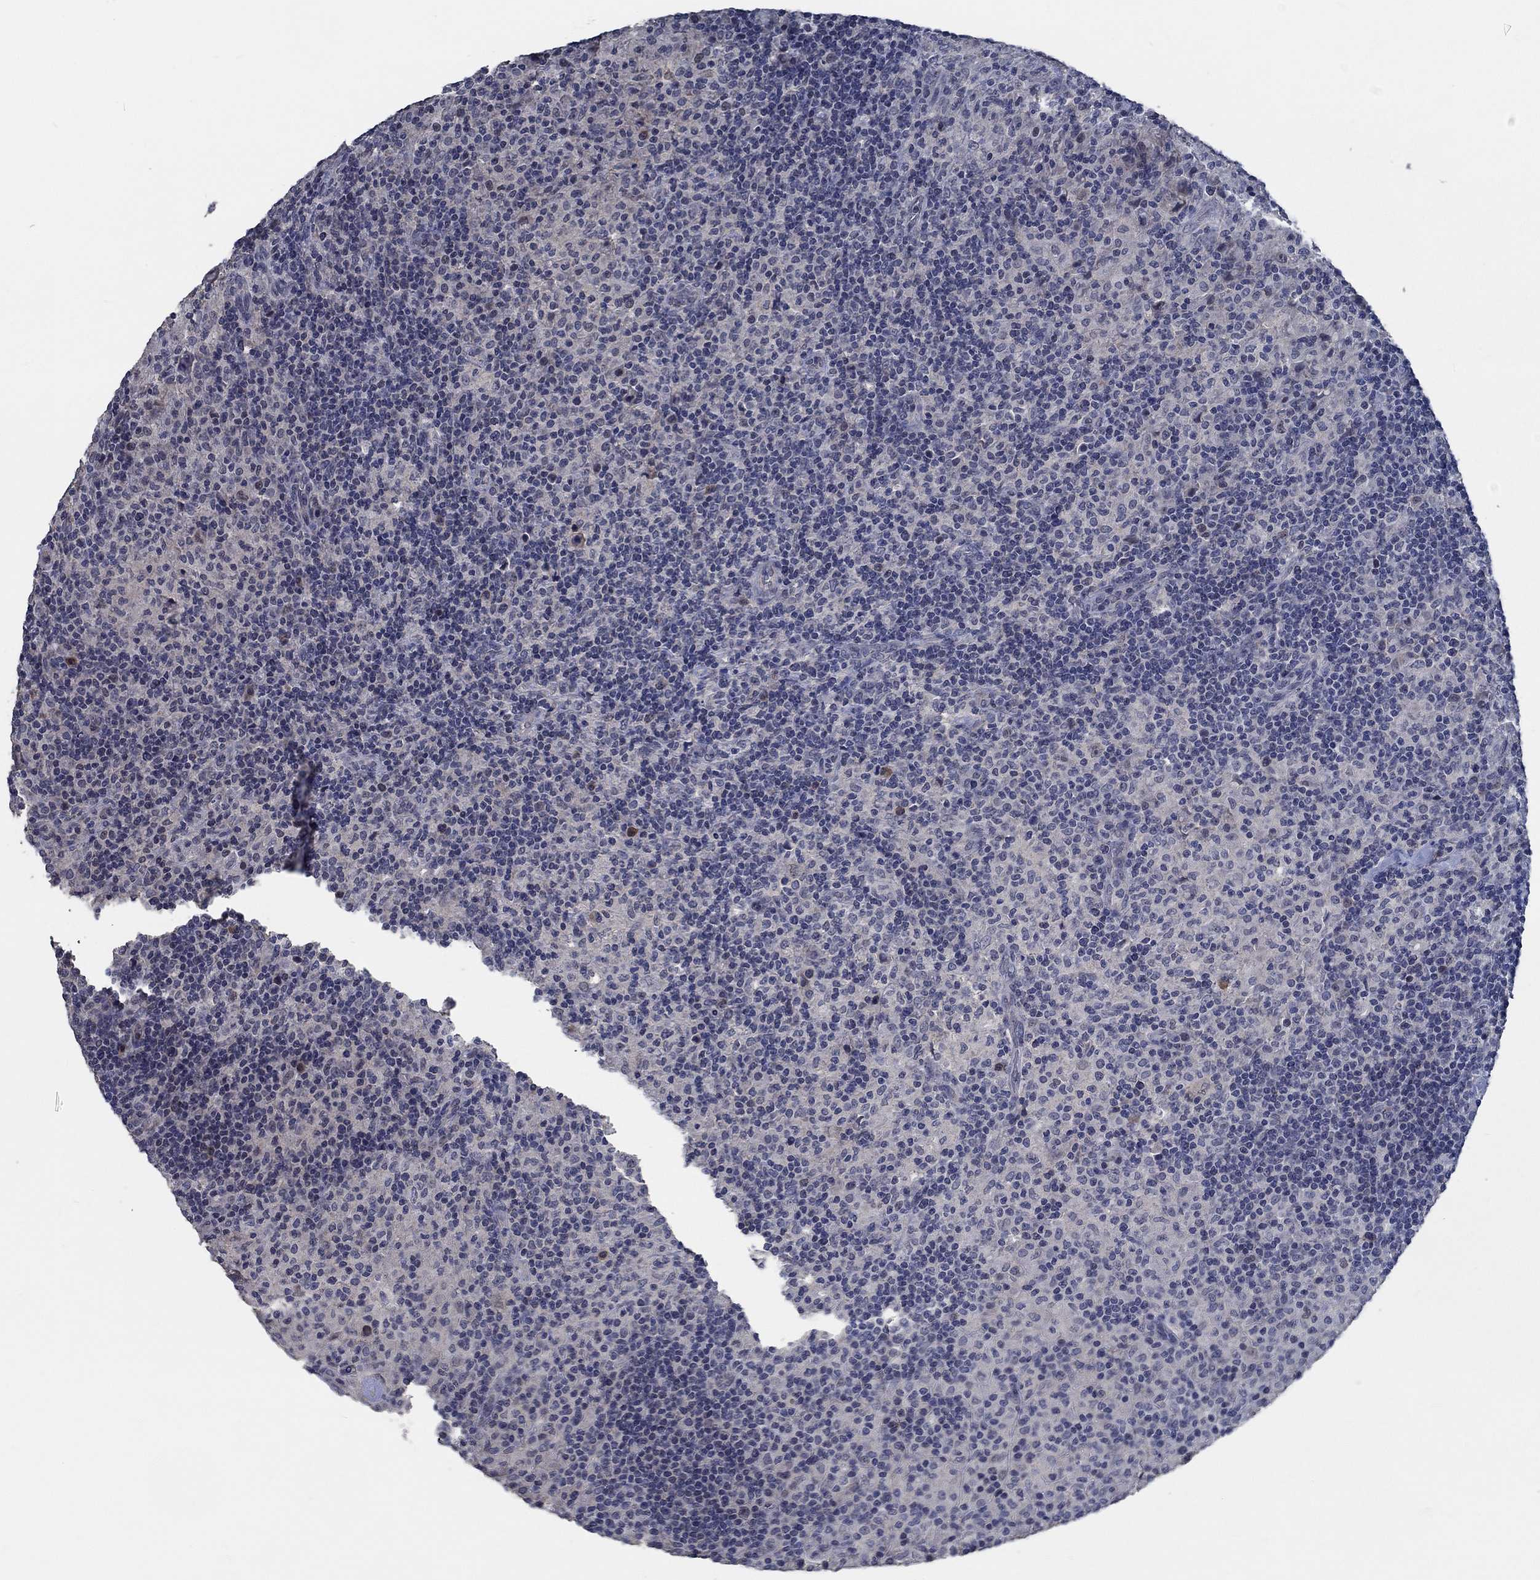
{"staining": {"intensity": "negative", "quantity": "none", "location": "none"}, "tissue": "lymphoma", "cell_type": "Tumor cells", "image_type": "cancer", "snomed": [{"axis": "morphology", "description": "Hodgkin's disease, NOS"}, {"axis": "topography", "description": "Lymph node"}], "caption": "This photomicrograph is of Hodgkin's disease stained with IHC to label a protein in brown with the nuclei are counter-stained blue. There is no staining in tumor cells.", "gene": "OBSCN", "patient": {"sex": "male", "age": 70}}